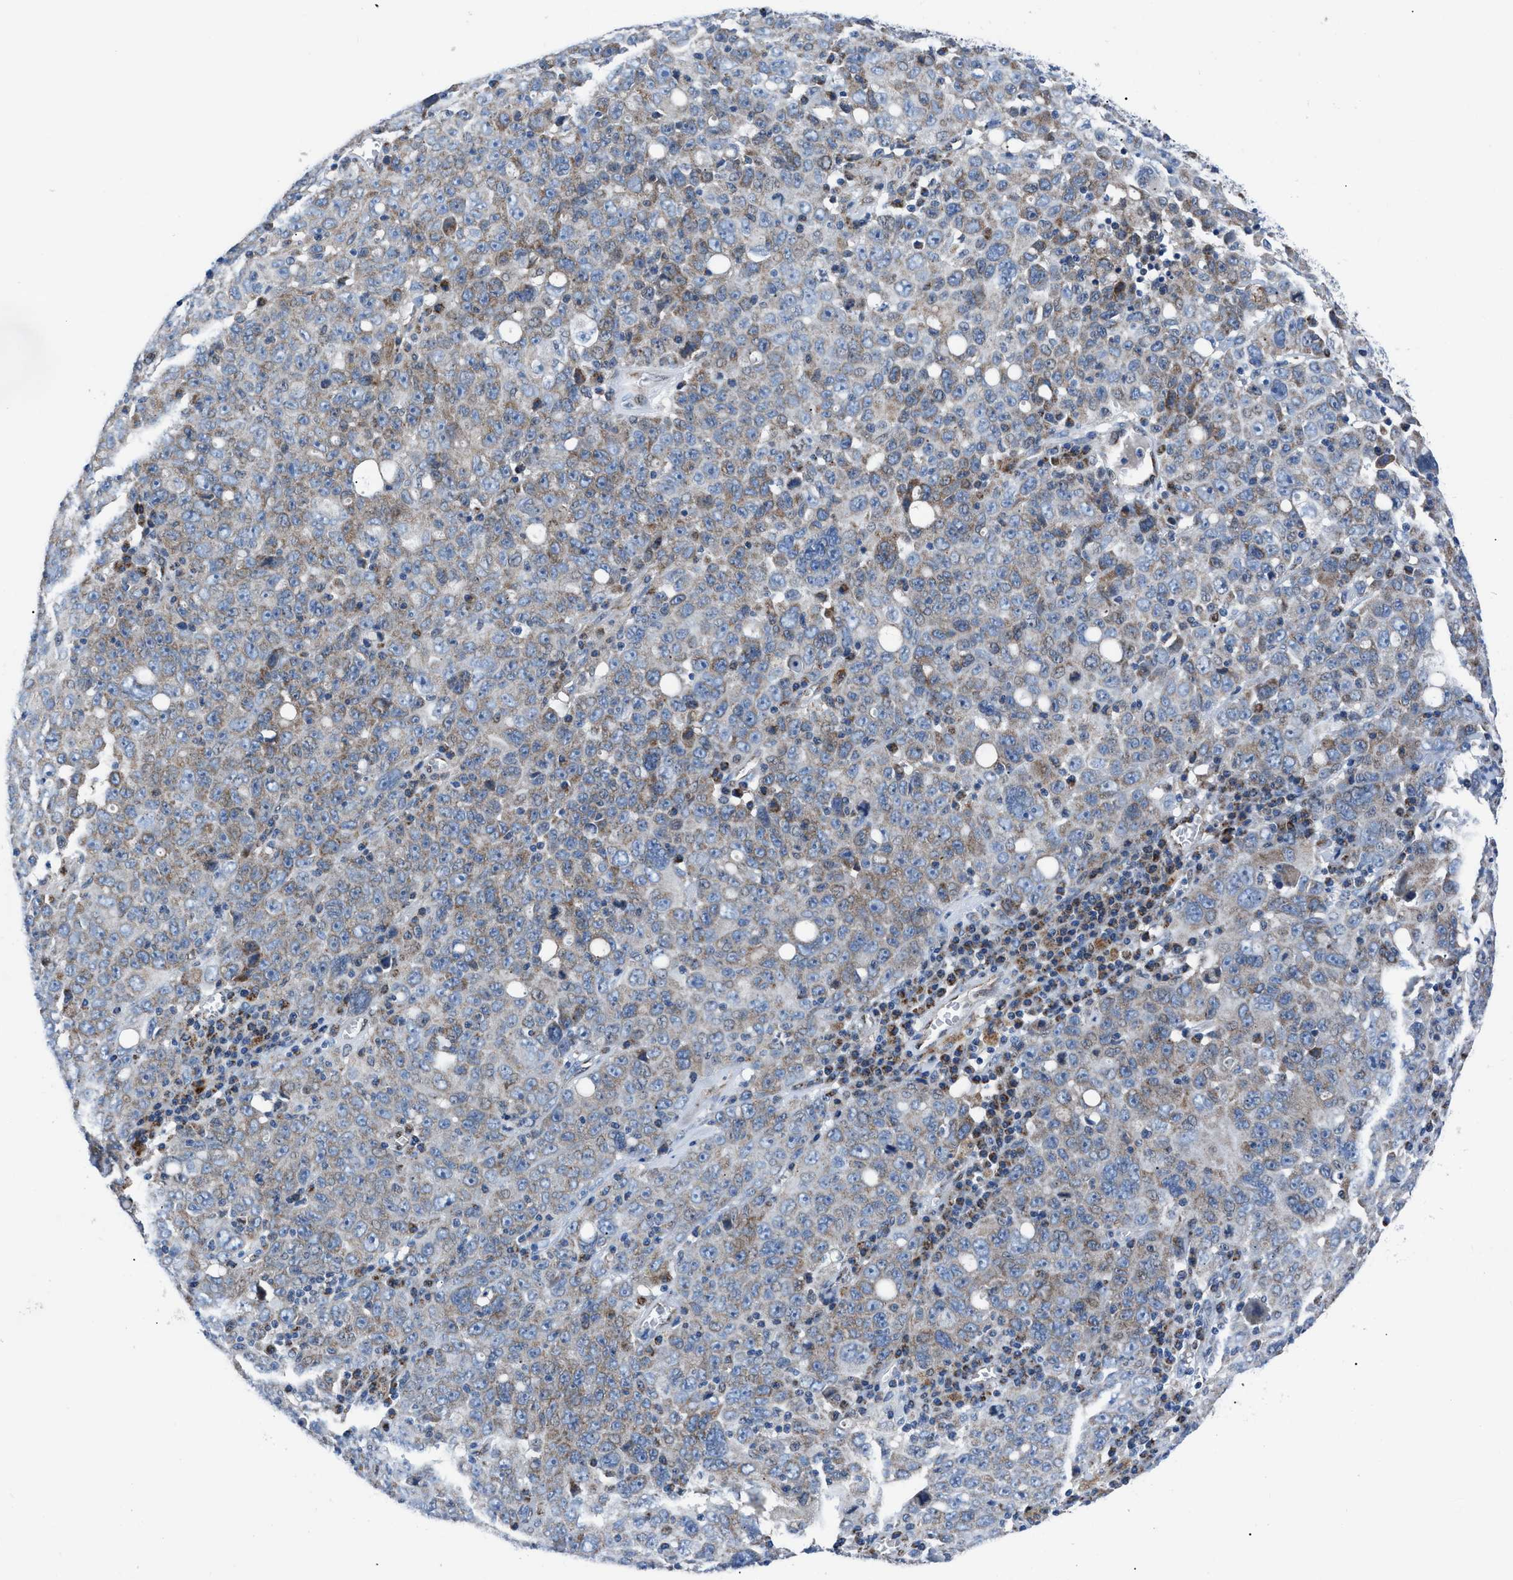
{"staining": {"intensity": "weak", "quantity": "25%-75%", "location": "cytoplasmic/membranous"}, "tissue": "ovarian cancer", "cell_type": "Tumor cells", "image_type": "cancer", "snomed": [{"axis": "morphology", "description": "Carcinoma, endometroid"}, {"axis": "topography", "description": "Ovary"}], "caption": "Immunohistochemical staining of human ovarian endometroid carcinoma reveals low levels of weak cytoplasmic/membranous positivity in about 25%-75% of tumor cells.", "gene": "LMO2", "patient": {"sex": "female", "age": 62}}